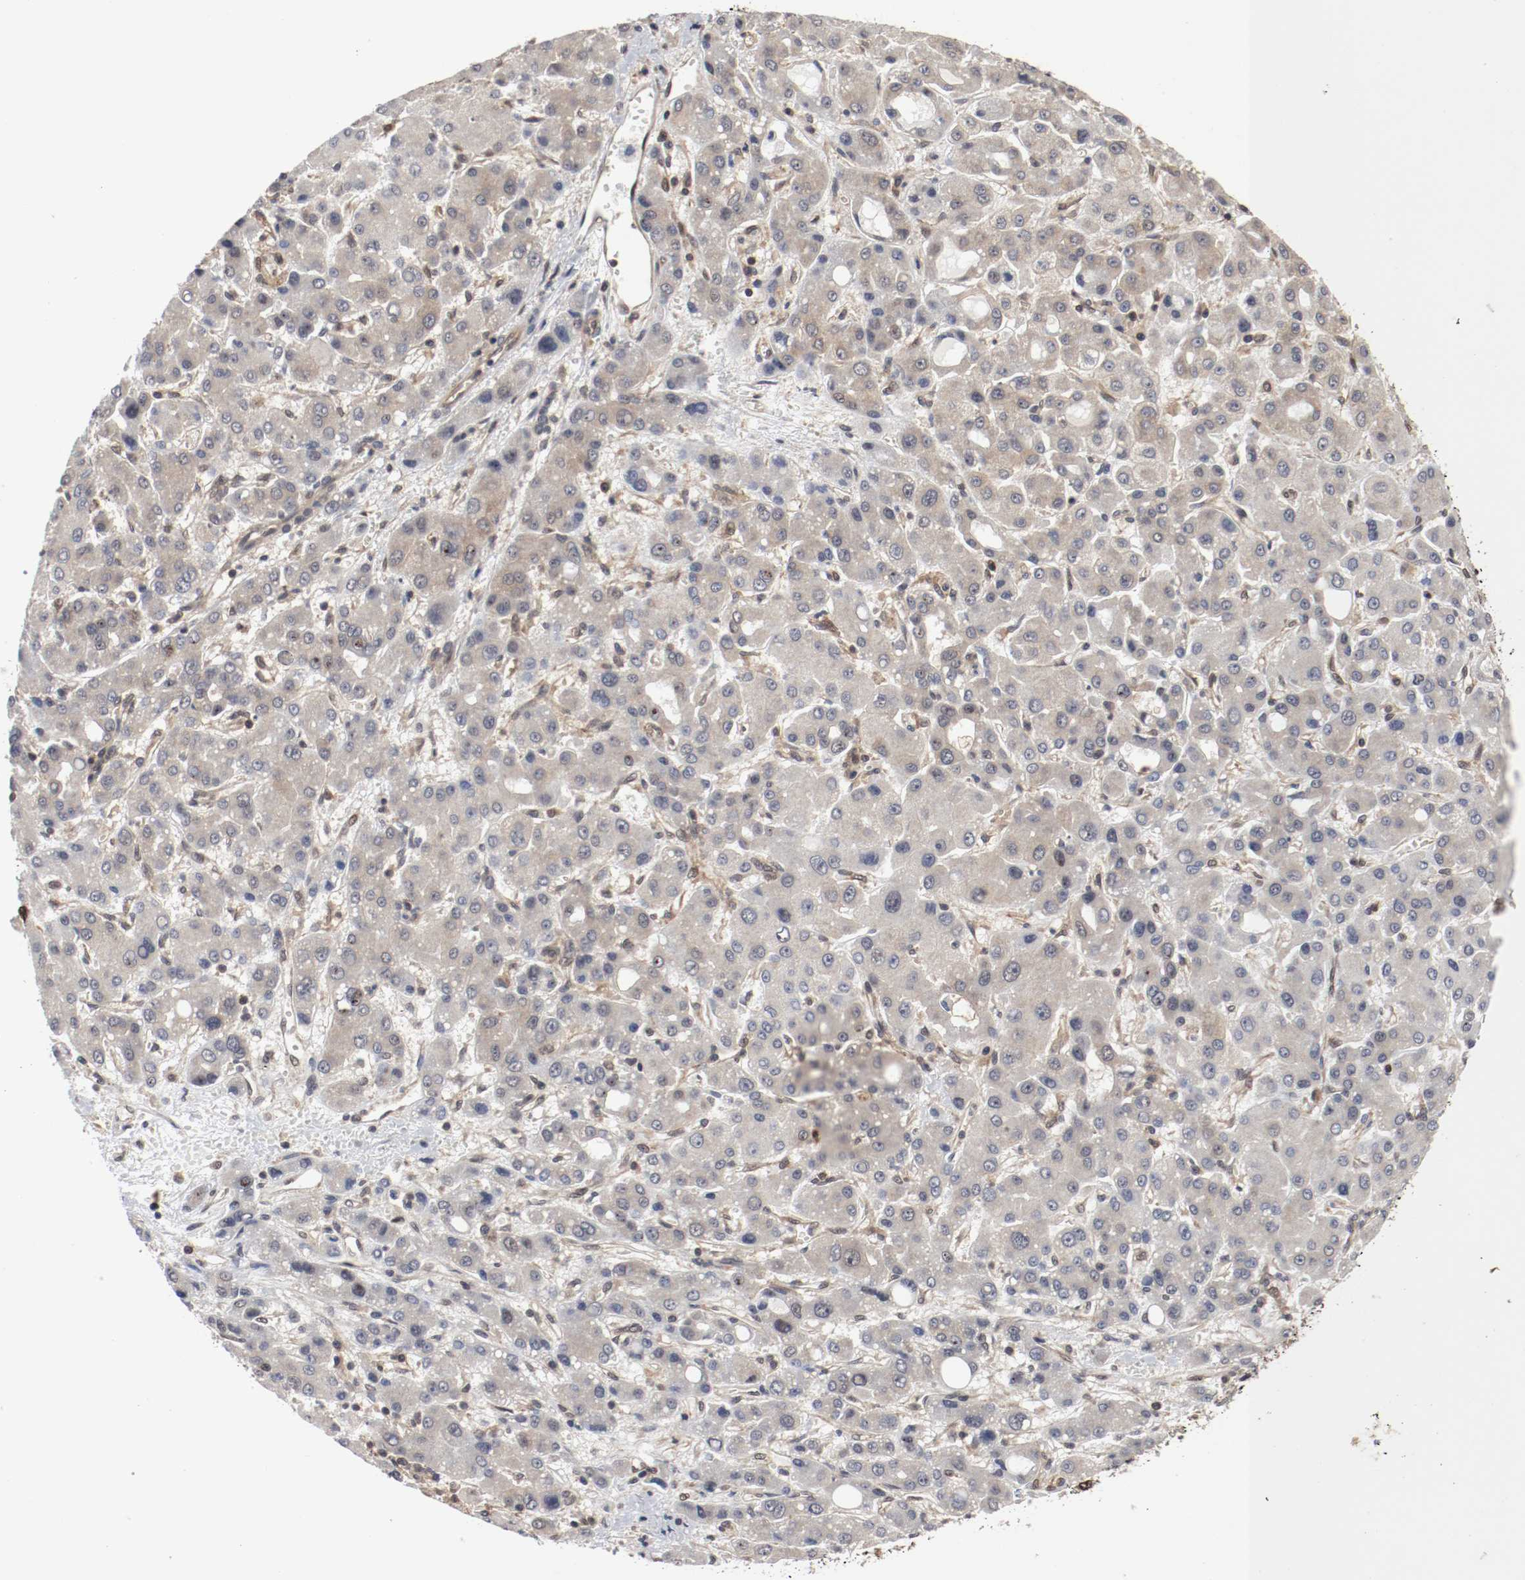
{"staining": {"intensity": "weak", "quantity": "25%-75%", "location": "cytoplasmic/membranous"}, "tissue": "liver cancer", "cell_type": "Tumor cells", "image_type": "cancer", "snomed": [{"axis": "morphology", "description": "Carcinoma, Hepatocellular, NOS"}, {"axis": "topography", "description": "Liver"}], "caption": "Tumor cells show weak cytoplasmic/membranous expression in about 25%-75% of cells in hepatocellular carcinoma (liver).", "gene": "AFG3L2", "patient": {"sex": "male", "age": 55}}